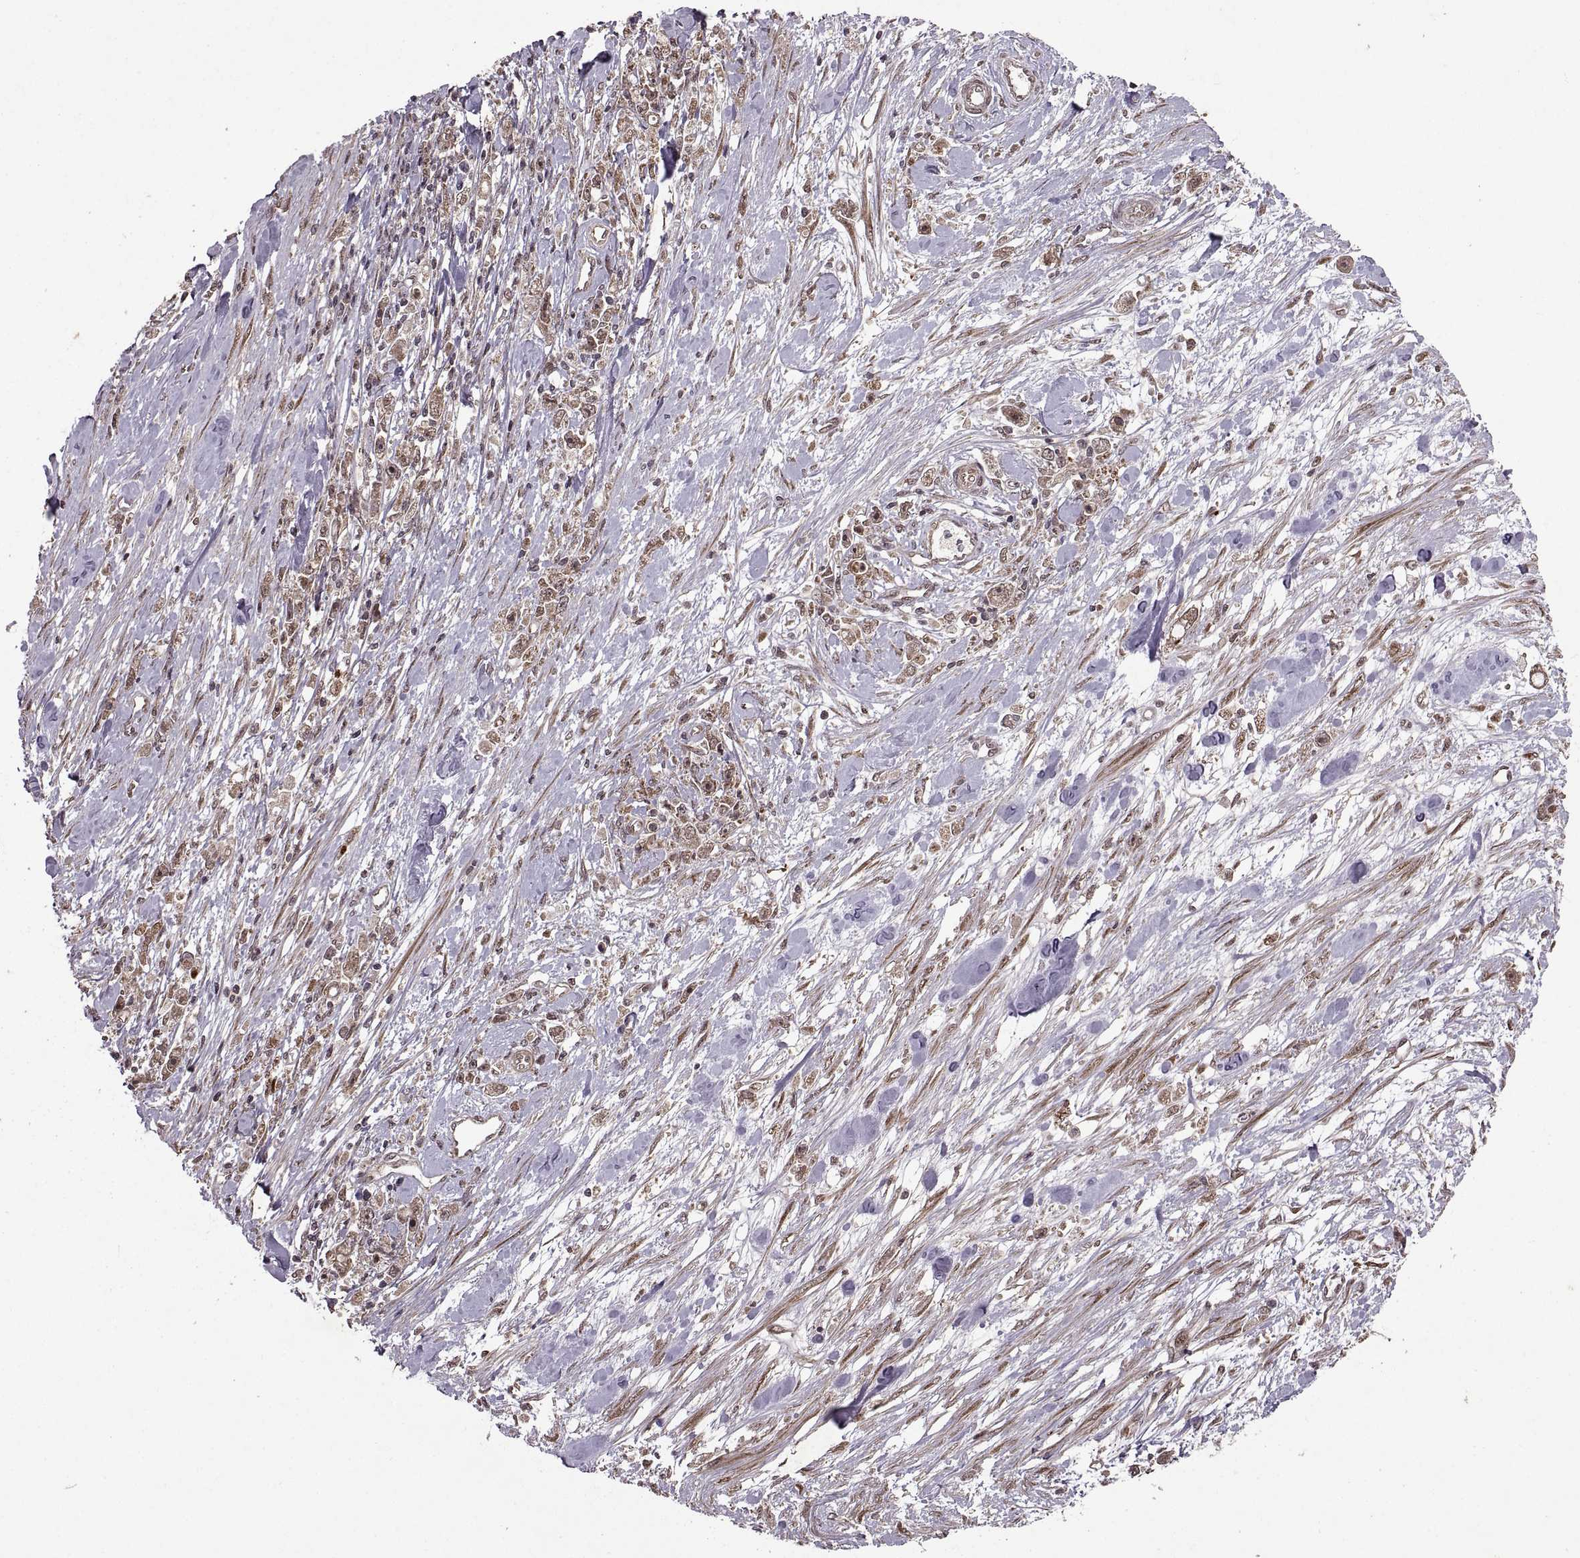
{"staining": {"intensity": "weak", "quantity": ">75%", "location": "cytoplasmic/membranous,nuclear"}, "tissue": "stomach cancer", "cell_type": "Tumor cells", "image_type": "cancer", "snomed": [{"axis": "morphology", "description": "Adenocarcinoma, NOS"}, {"axis": "topography", "description": "Stomach"}], "caption": "Immunohistochemistry (IHC) staining of stomach cancer, which displays low levels of weak cytoplasmic/membranous and nuclear expression in about >75% of tumor cells indicating weak cytoplasmic/membranous and nuclear protein staining. The staining was performed using DAB (brown) for protein detection and nuclei were counterstained in hematoxylin (blue).", "gene": "PTOV1", "patient": {"sex": "female", "age": 59}}